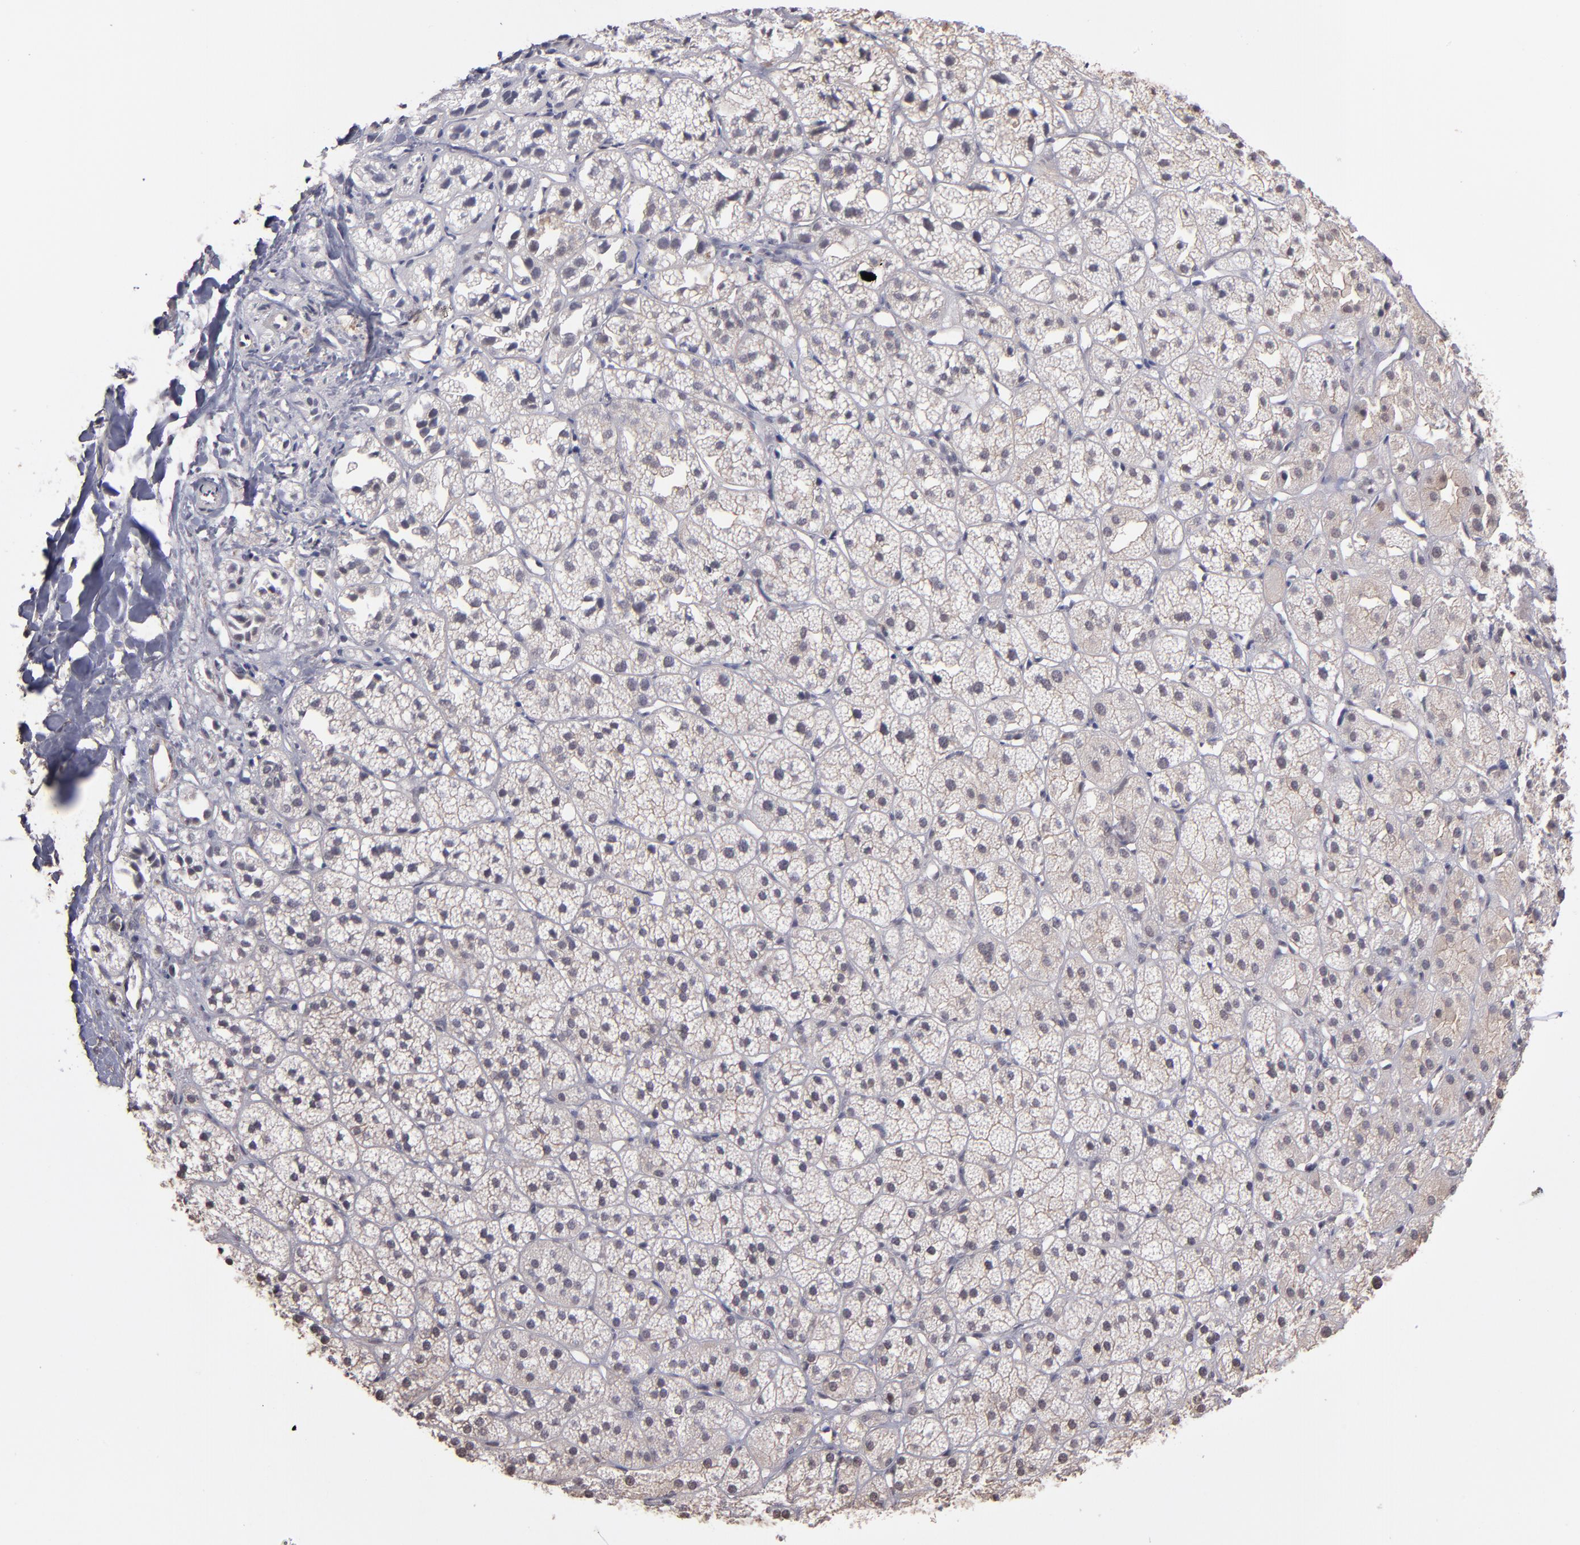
{"staining": {"intensity": "moderate", "quantity": ">75%", "location": "nuclear"}, "tissue": "adrenal gland", "cell_type": "Glandular cells", "image_type": "normal", "snomed": [{"axis": "morphology", "description": "Normal tissue, NOS"}, {"axis": "topography", "description": "Adrenal gland"}], "caption": "This is a histology image of immunohistochemistry (IHC) staining of normal adrenal gland, which shows moderate positivity in the nuclear of glandular cells.", "gene": "TERF2", "patient": {"sex": "female", "age": 71}}